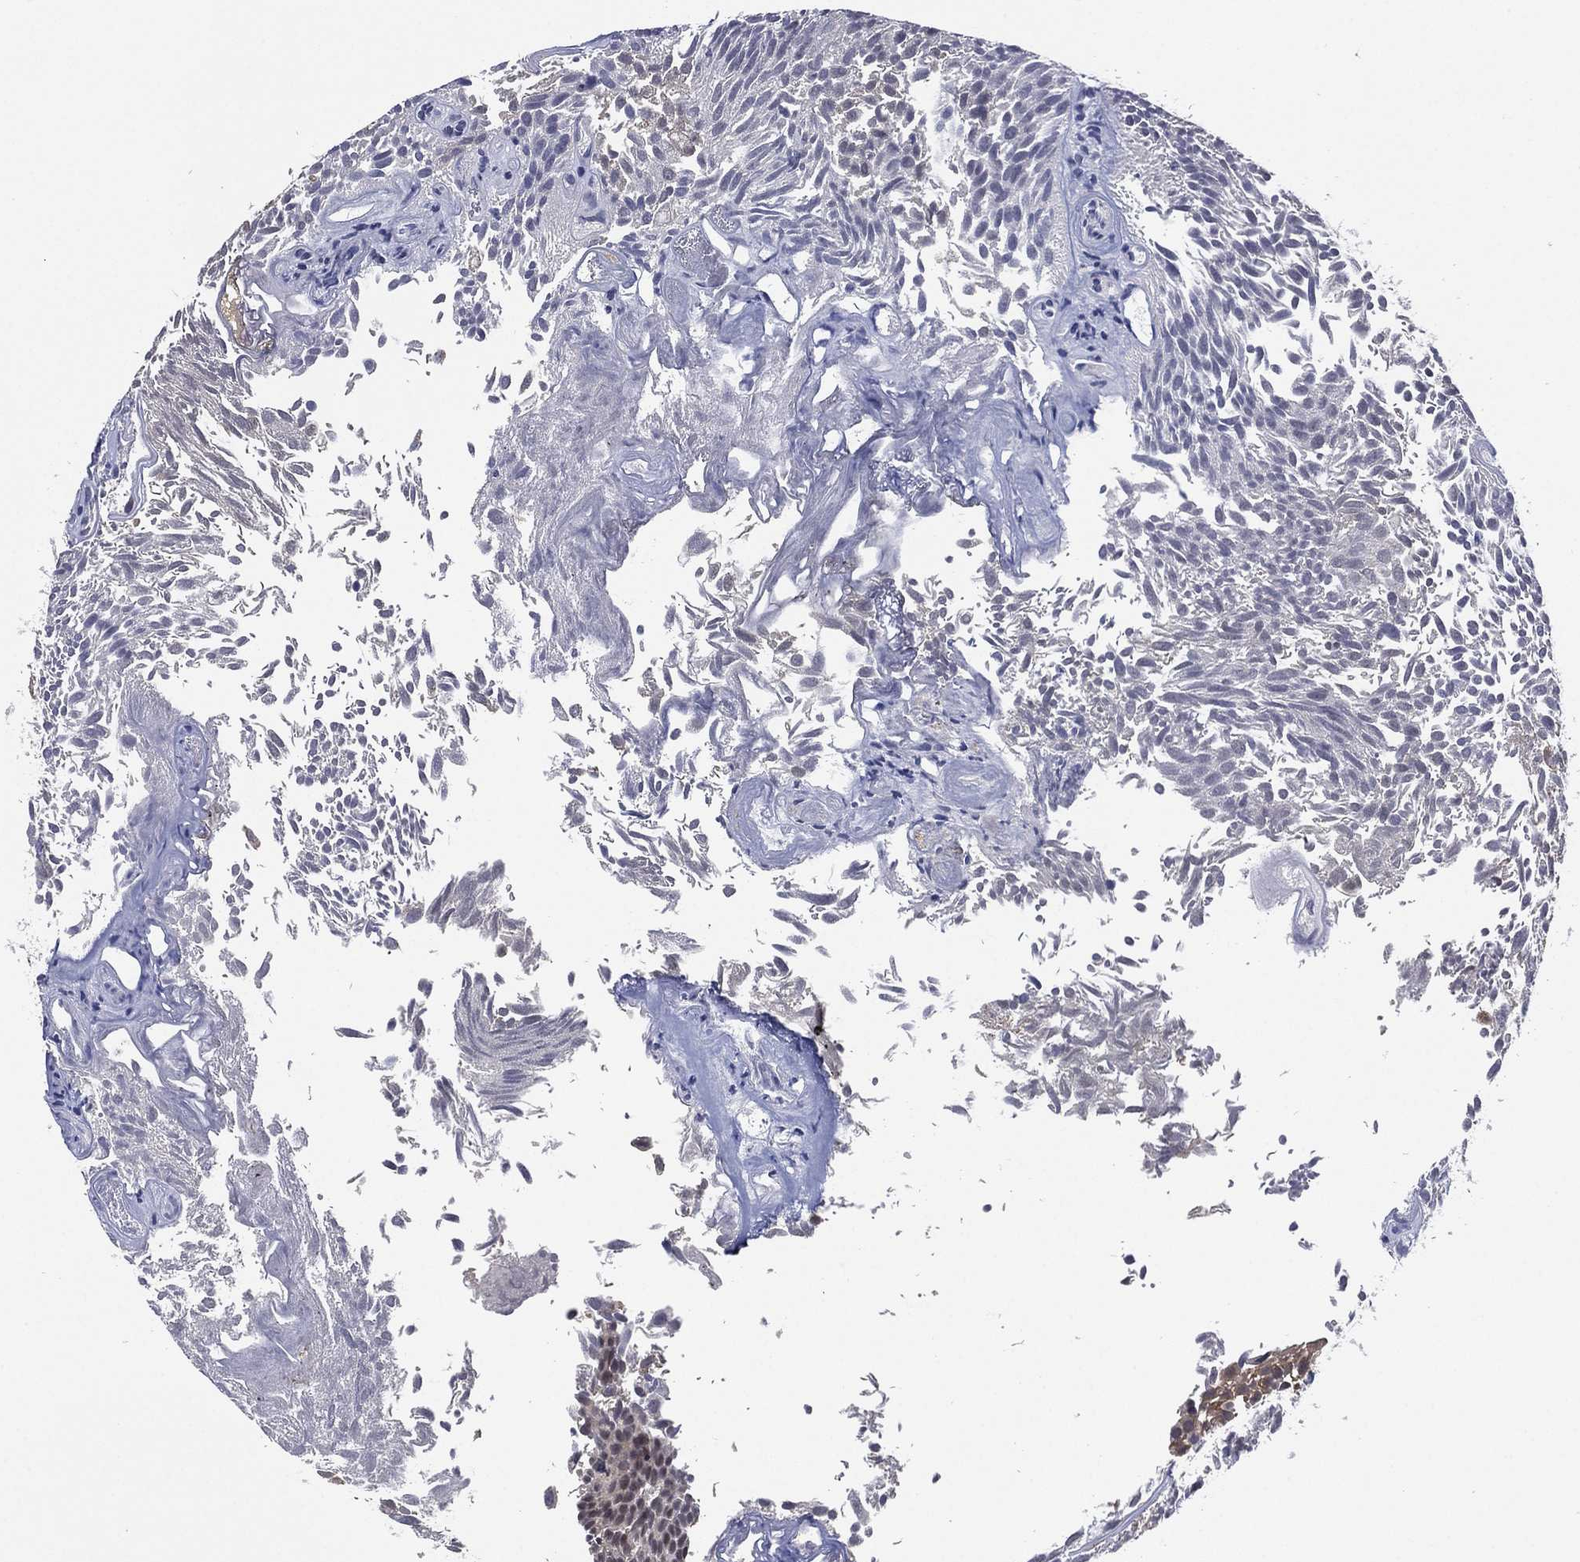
{"staining": {"intensity": "negative", "quantity": "none", "location": "none"}, "tissue": "urothelial cancer", "cell_type": "Tumor cells", "image_type": "cancer", "snomed": [{"axis": "morphology", "description": "Urothelial carcinoma, Low grade"}, {"axis": "topography", "description": "Urinary bladder"}], "caption": "Immunohistochemistry photomicrograph of neoplastic tissue: low-grade urothelial carcinoma stained with DAB shows no significant protein staining in tumor cells.", "gene": "SELENOO", "patient": {"sex": "male", "age": 52}}